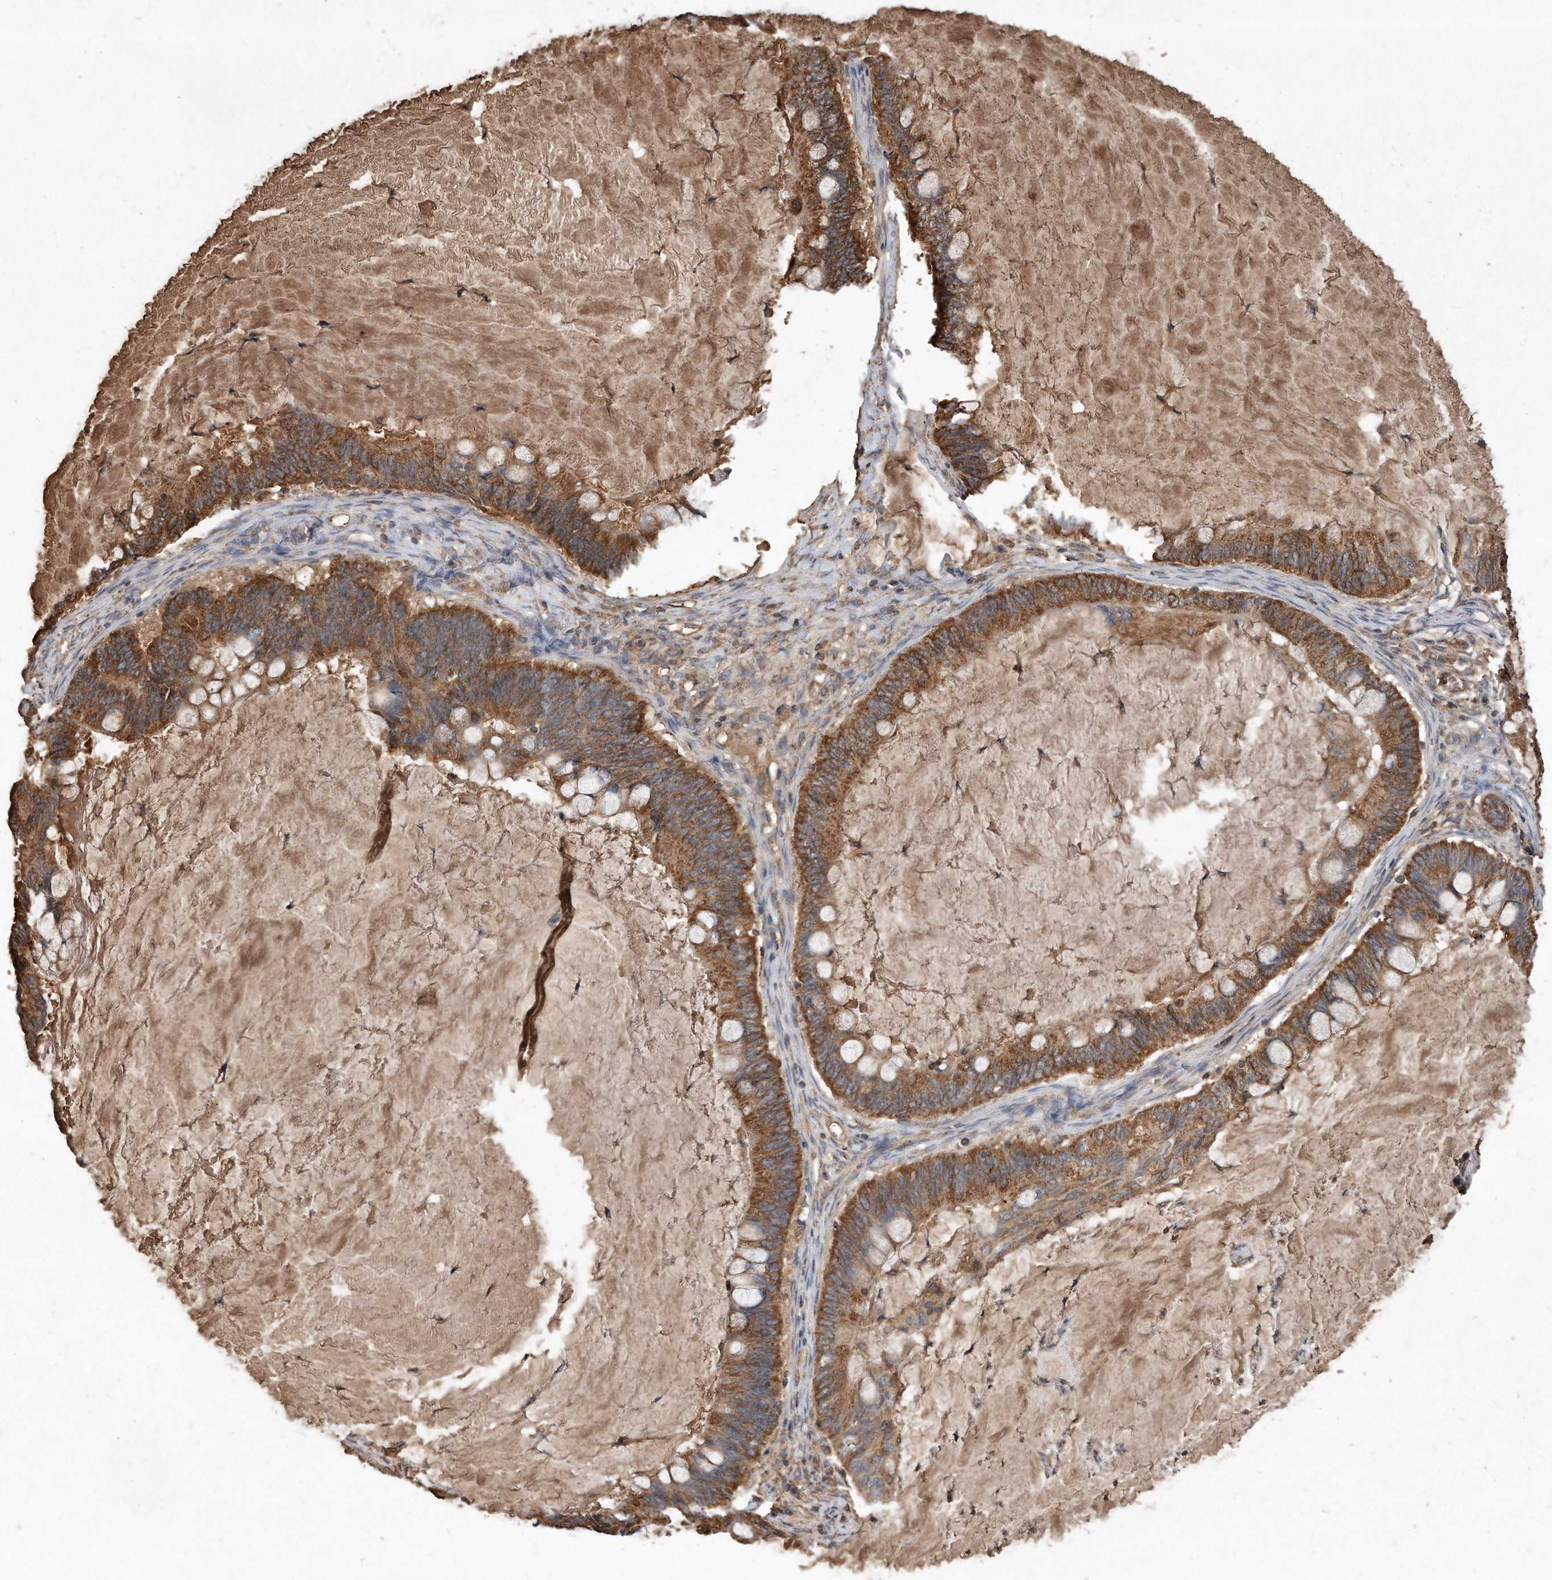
{"staining": {"intensity": "strong", "quantity": ">75%", "location": "cytoplasmic/membranous"}, "tissue": "ovarian cancer", "cell_type": "Tumor cells", "image_type": "cancer", "snomed": [{"axis": "morphology", "description": "Cystadenocarcinoma, mucinous, NOS"}, {"axis": "topography", "description": "Ovary"}], "caption": "Protein expression analysis of human ovarian cancer (mucinous cystadenocarcinoma) reveals strong cytoplasmic/membranous expression in approximately >75% of tumor cells.", "gene": "SDHA", "patient": {"sex": "female", "age": 61}}